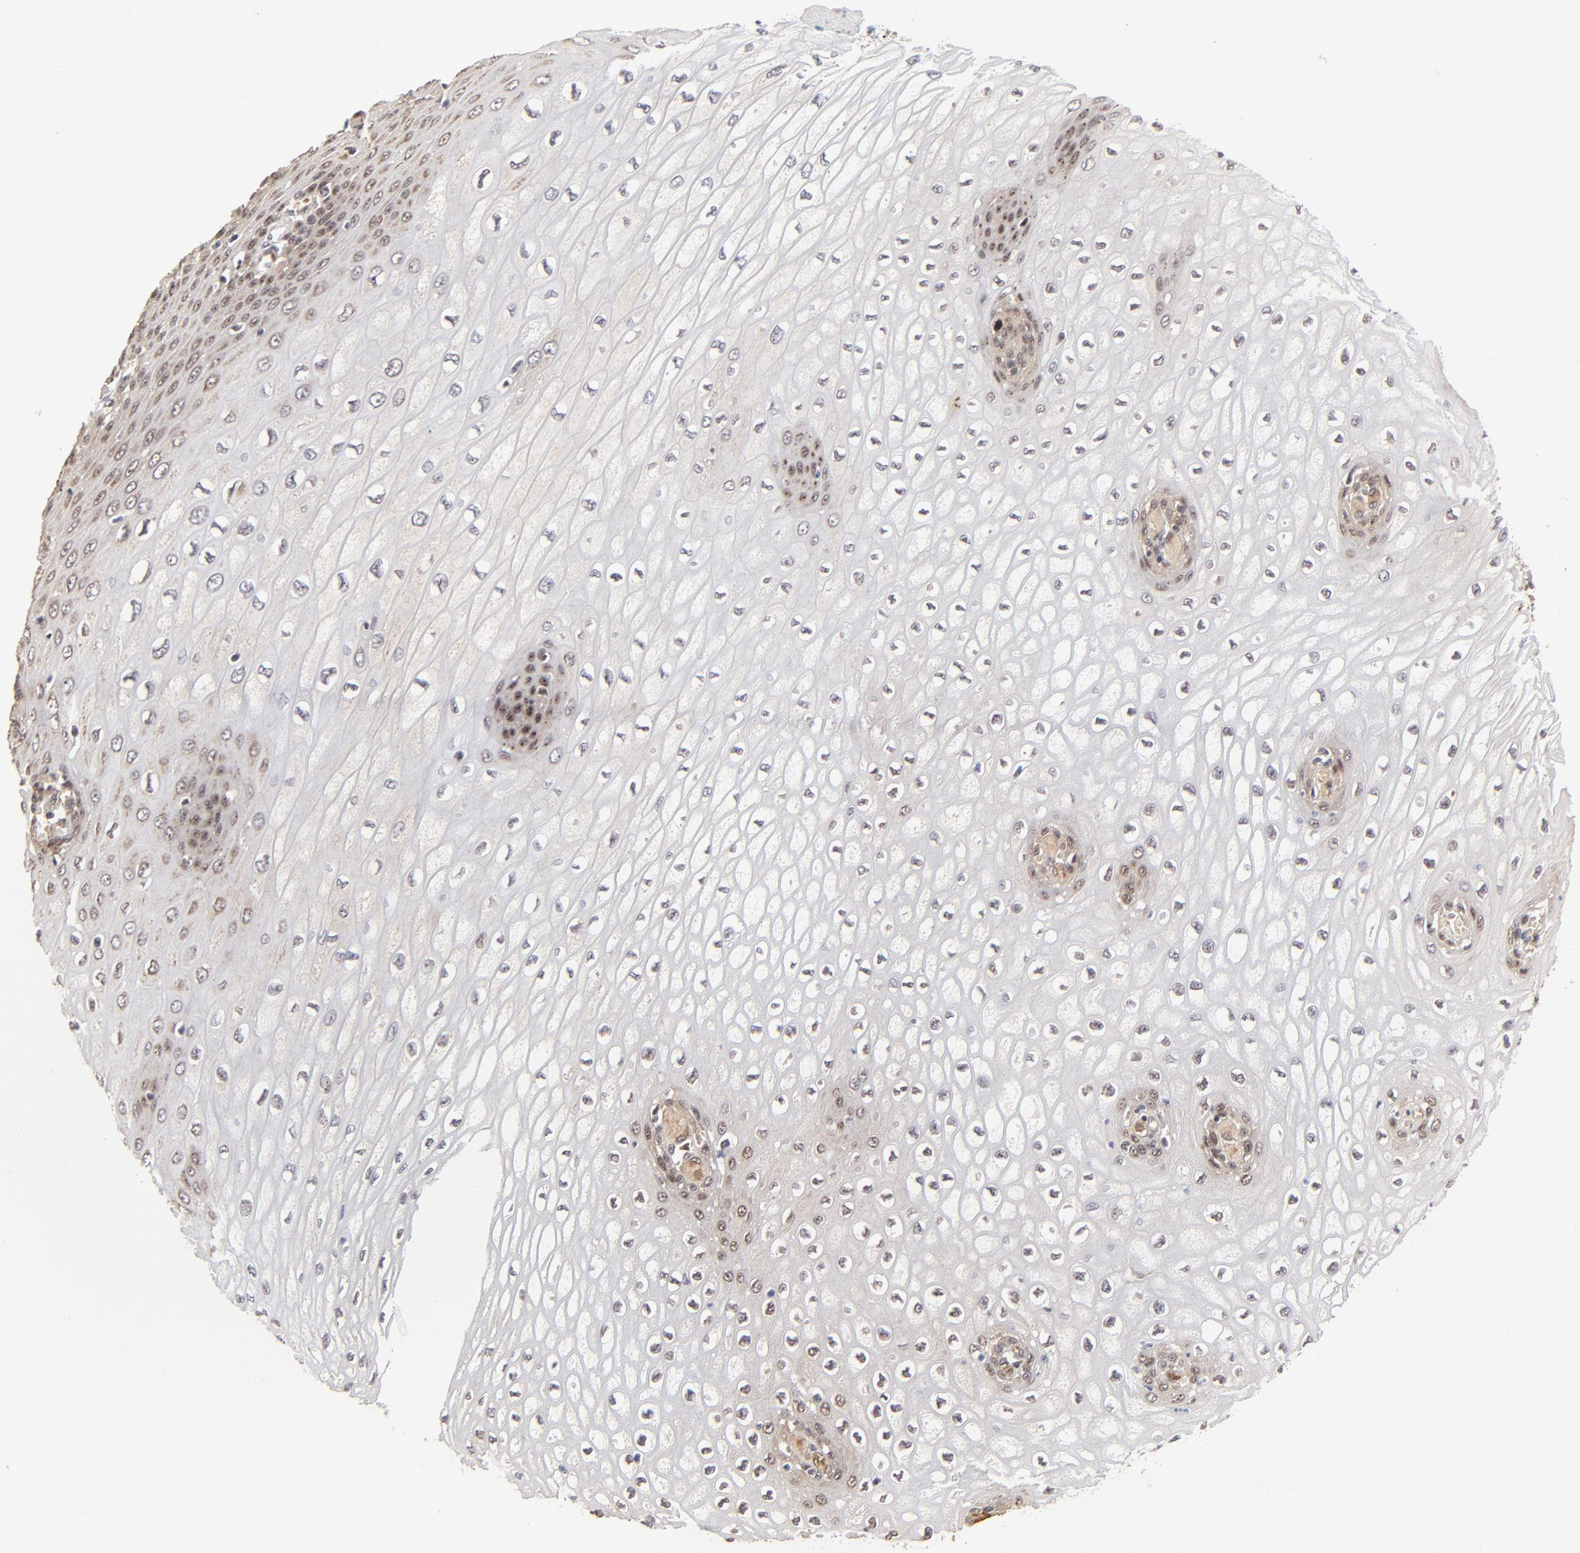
{"staining": {"intensity": "weak", "quantity": "<25%", "location": "nuclear"}, "tissue": "esophagus", "cell_type": "Squamous epithelial cells", "image_type": "normal", "snomed": [{"axis": "morphology", "description": "Normal tissue, NOS"}, {"axis": "topography", "description": "Esophagus"}], "caption": "This is an immunohistochemistry (IHC) micrograph of benign esophagus. There is no expression in squamous epithelial cells.", "gene": "FRMD8", "patient": {"sex": "male", "age": 65}}